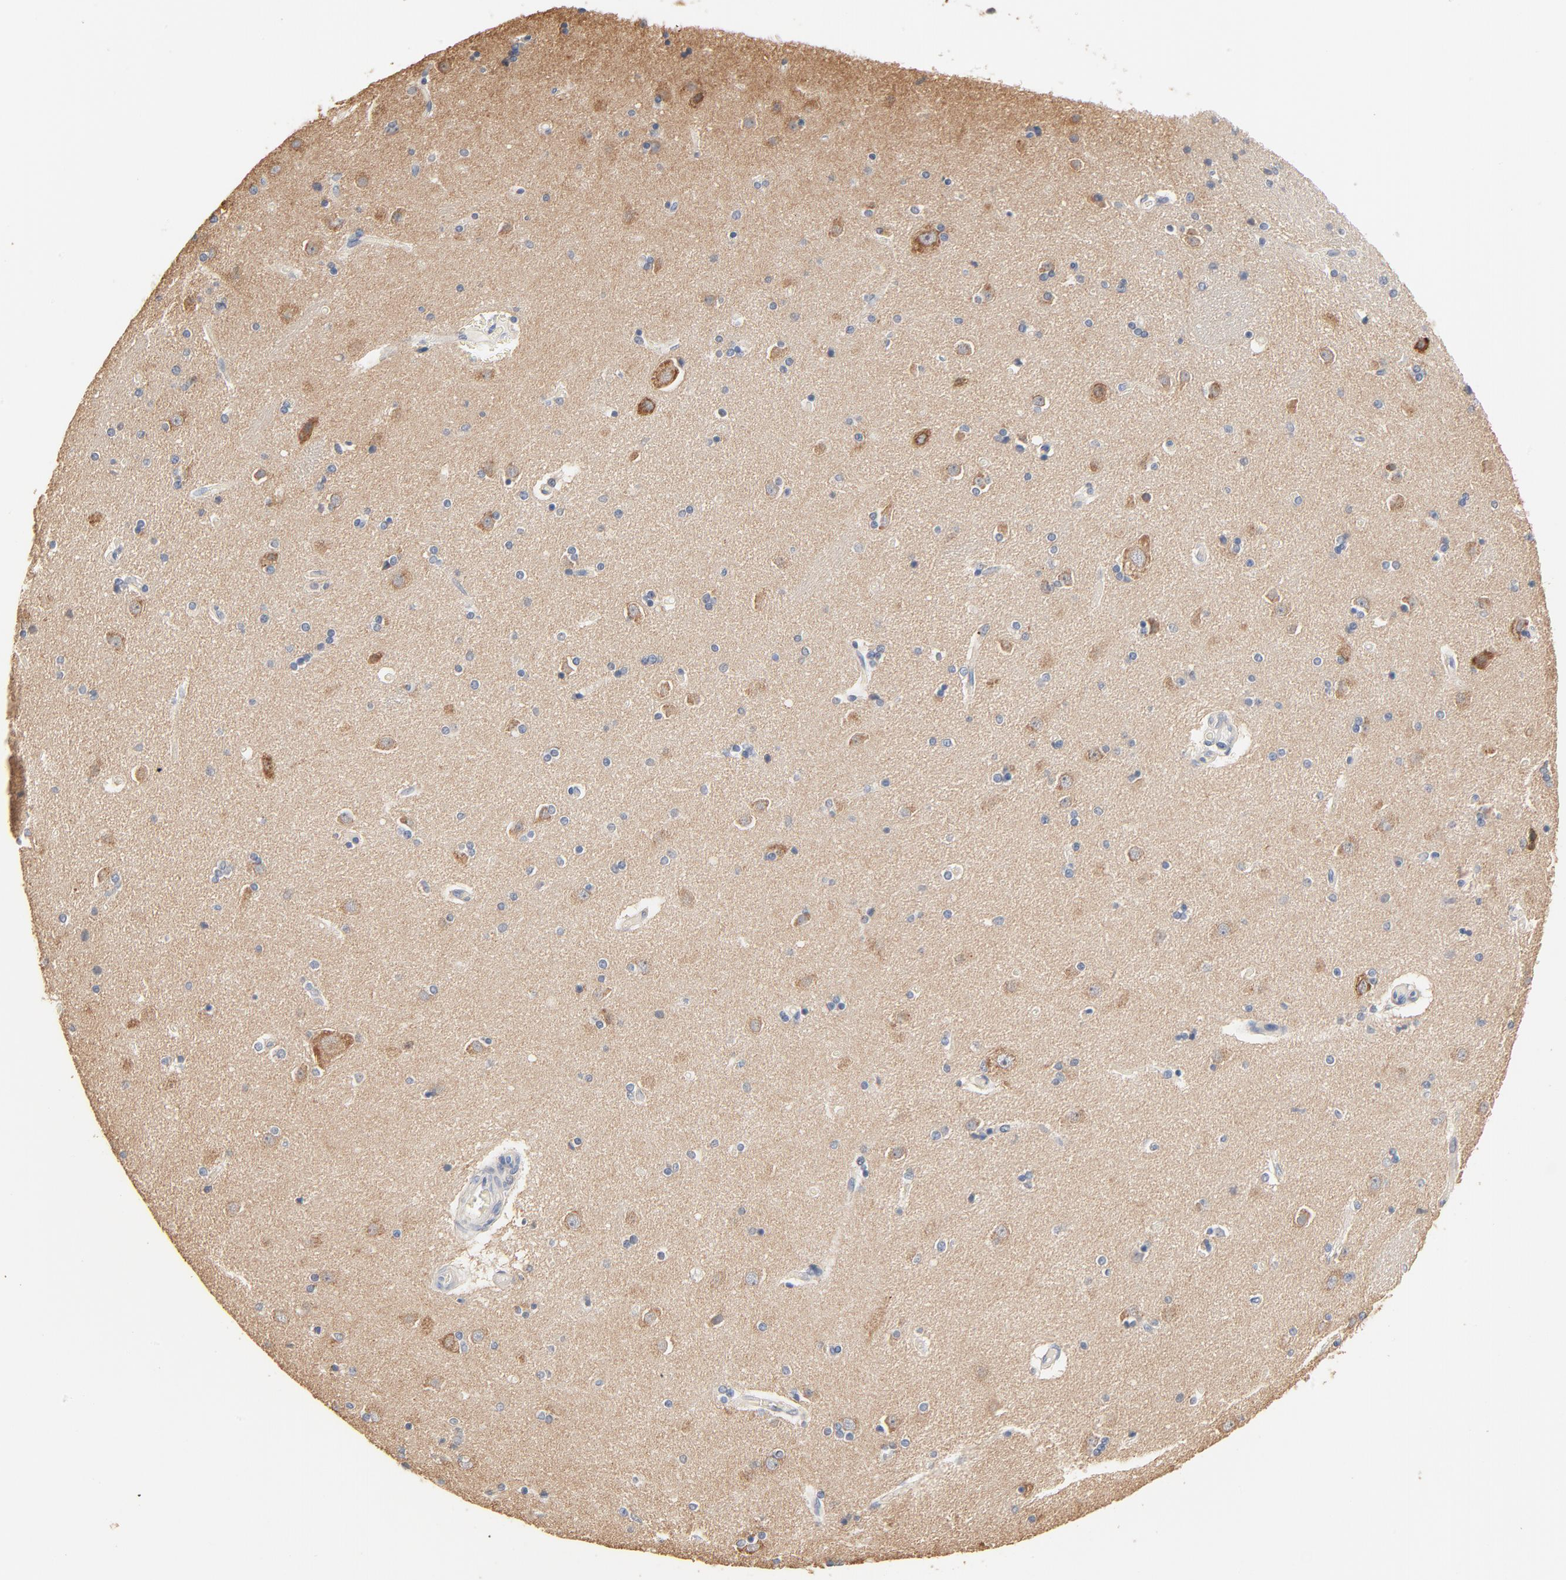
{"staining": {"intensity": "negative", "quantity": "none", "location": "none"}, "tissue": "caudate", "cell_type": "Glial cells", "image_type": "normal", "snomed": [{"axis": "morphology", "description": "Normal tissue, NOS"}, {"axis": "topography", "description": "Lateral ventricle wall"}], "caption": "Immunohistochemistry photomicrograph of normal caudate: human caudate stained with DAB demonstrates no significant protein staining in glial cells.", "gene": "ZDHHC8", "patient": {"sex": "female", "age": 54}}